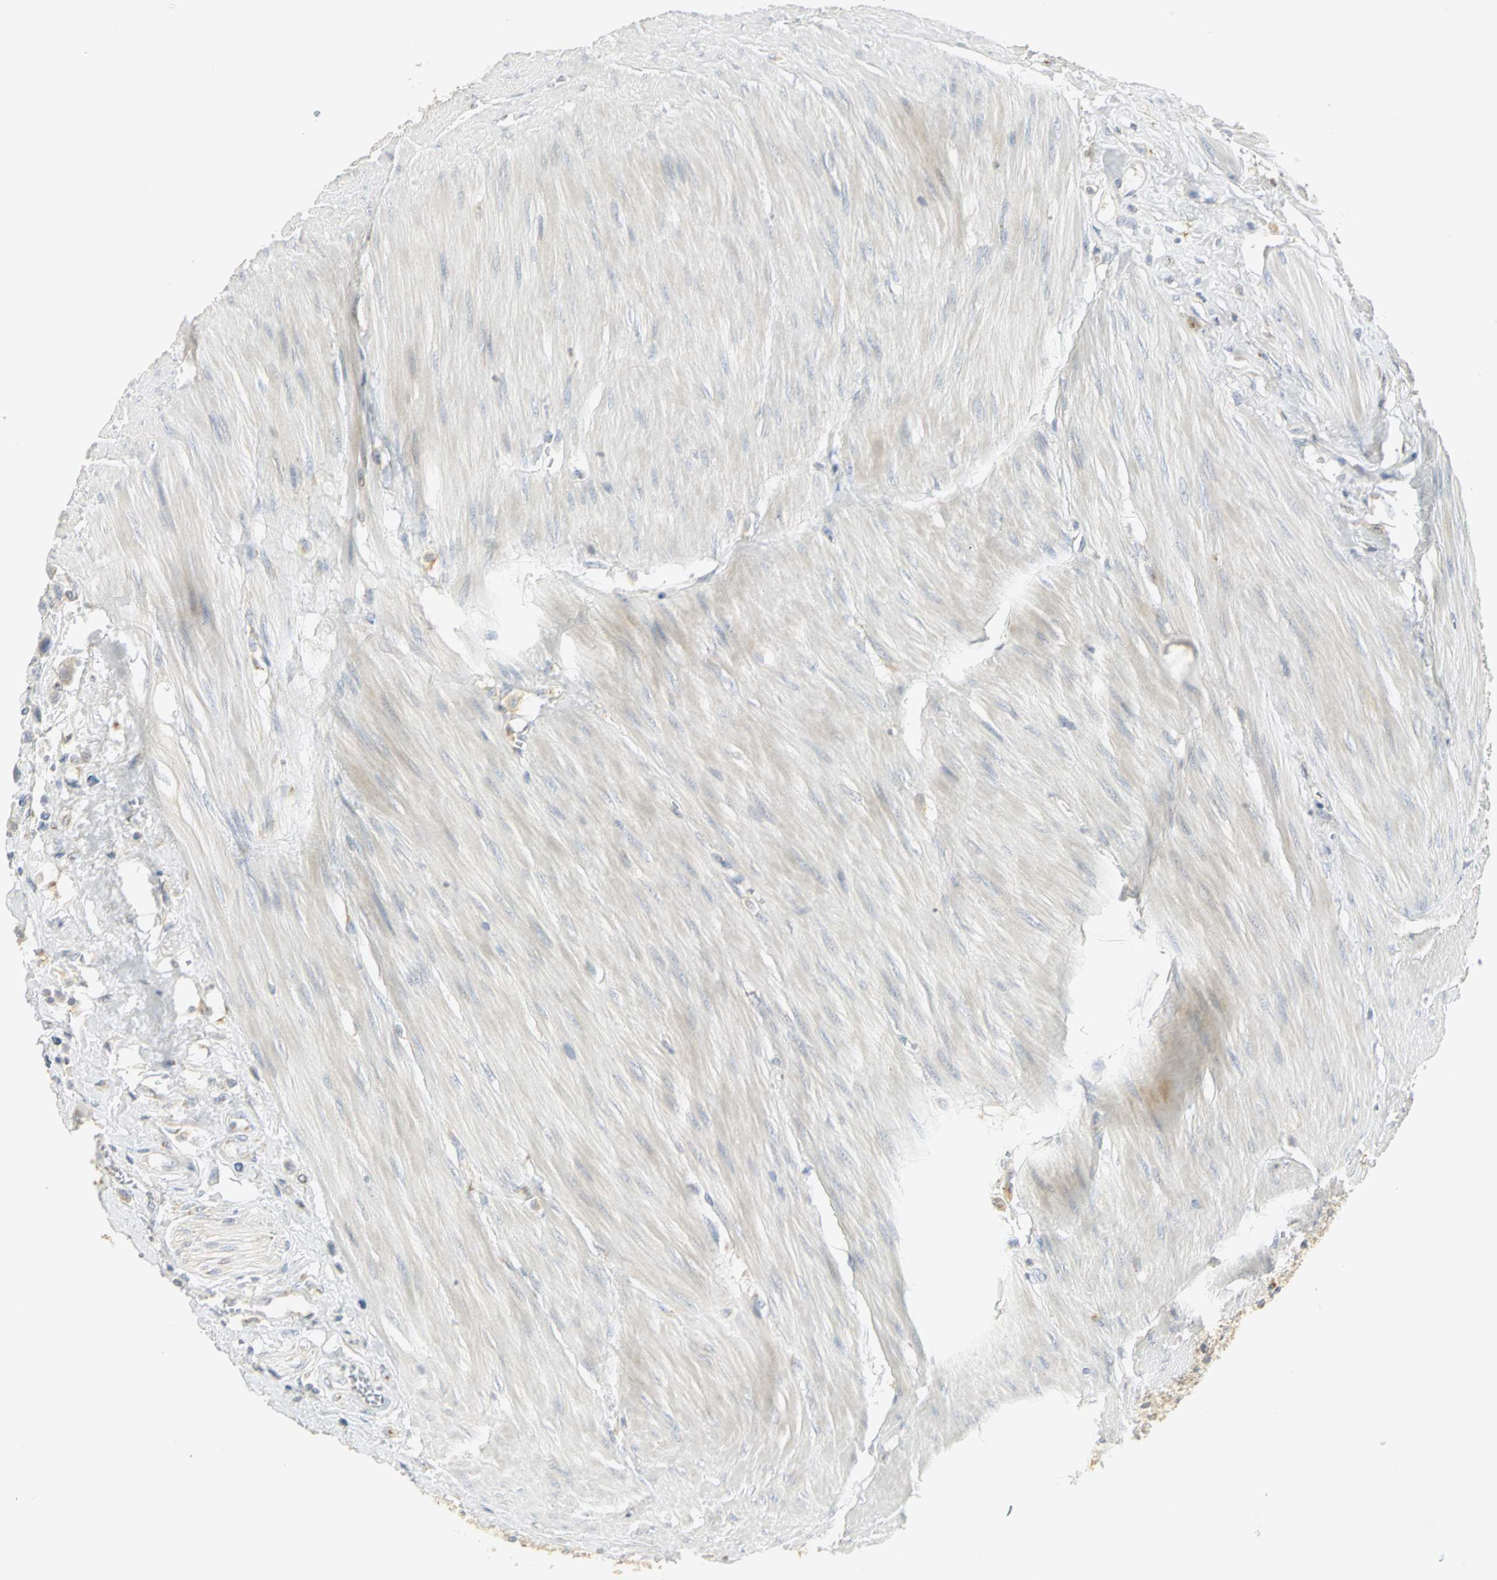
{"staining": {"intensity": "weak", "quantity": "<25%", "location": "cytoplasmic/membranous"}, "tissue": "urothelial cancer", "cell_type": "Tumor cells", "image_type": "cancer", "snomed": [{"axis": "morphology", "description": "Urothelial carcinoma, High grade"}, {"axis": "topography", "description": "Urinary bladder"}], "caption": "Immunohistochemistry (IHC) image of human urothelial cancer stained for a protein (brown), which exhibits no positivity in tumor cells.", "gene": "TM9SF2", "patient": {"sex": "male", "age": 50}}